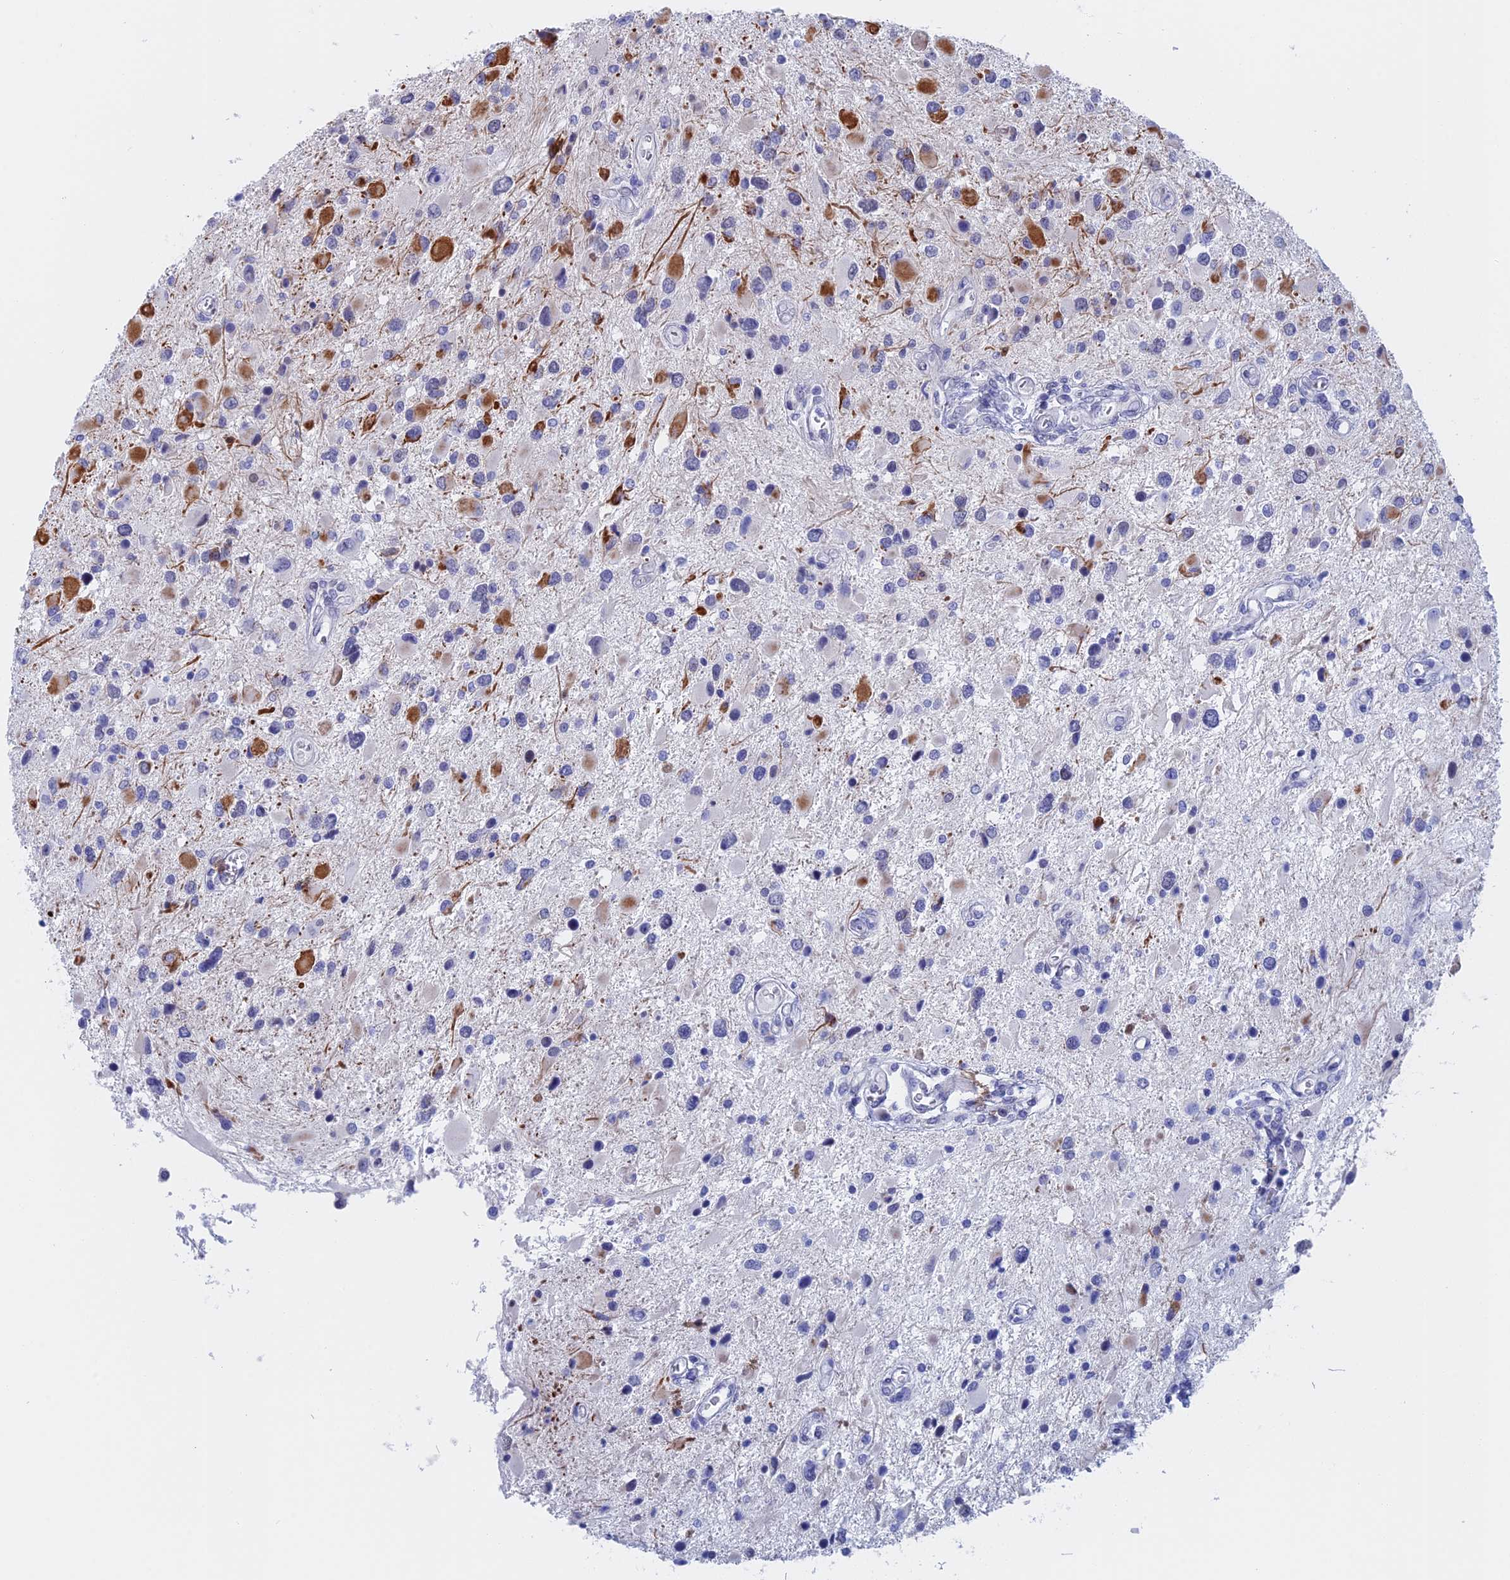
{"staining": {"intensity": "negative", "quantity": "none", "location": "none"}, "tissue": "glioma", "cell_type": "Tumor cells", "image_type": "cancer", "snomed": [{"axis": "morphology", "description": "Glioma, malignant, High grade"}, {"axis": "topography", "description": "Brain"}], "caption": "Malignant glioma (high-grade) stained for a protein using immunohistochemistry displays no positivity tumor cells.", "gene": "WDR83", "patient": {"sex": "male", "age": 53}}